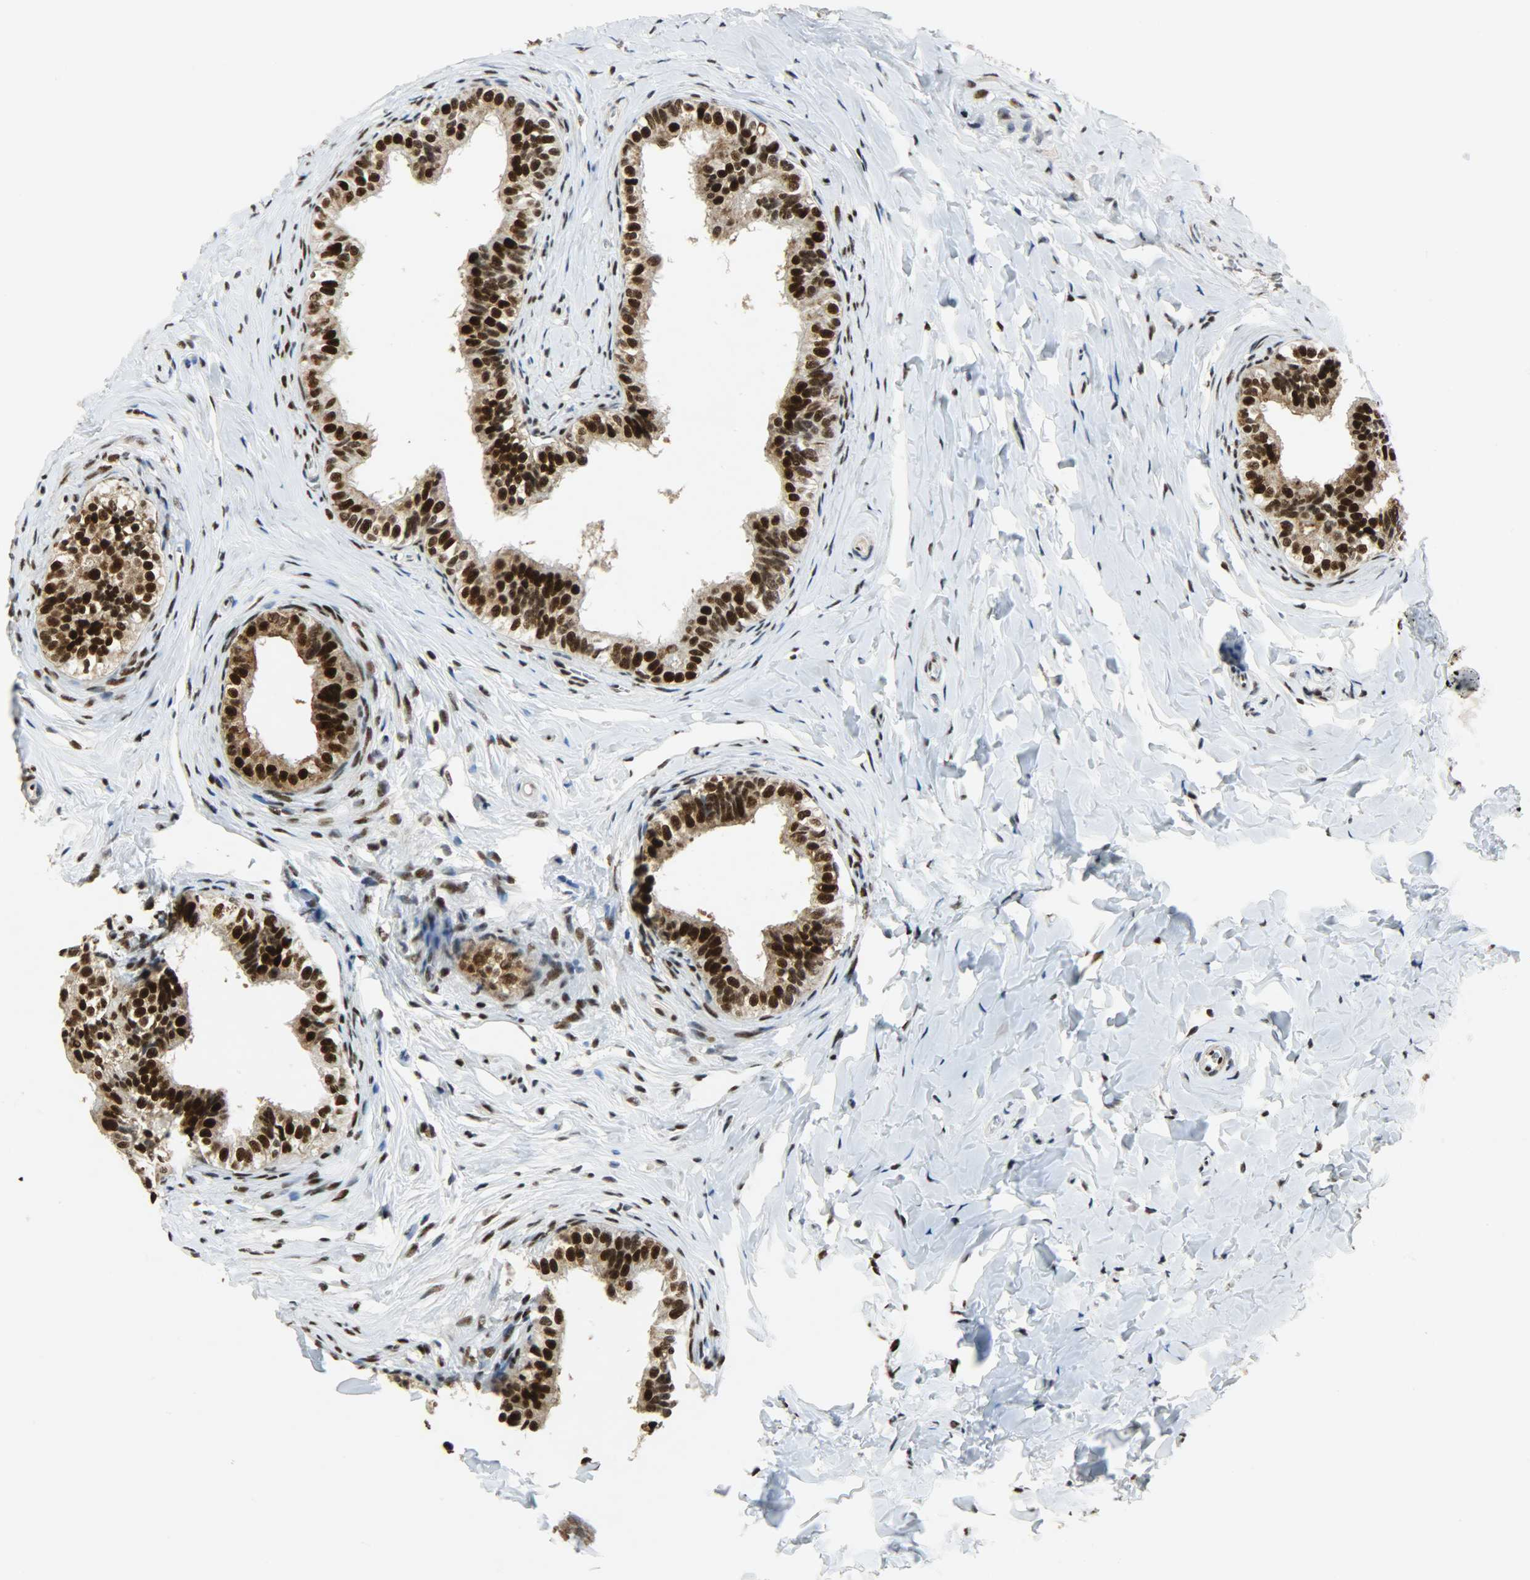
{"staining": {"intensity": "strong", "quantity": ">75%", "location": "nuclear"}, "tissue": "epididymis", "cell_type": "Glandular cells", "image_type": "normal", "snomed": [{"axis": "morphology", "description": "Normal tissue, NOS"}, {"axis": "topography", "description": "Soft tissue"}, {"axis": "topography", "description": "Epididymis"}], "caption": "Strong nuclear positivity for a protein is identified in approximately >75% of glandular cells of normal epididymis using immunohistochemistry.", "gene": "SSB", "patient": {"sex": "male", "age": 26}}